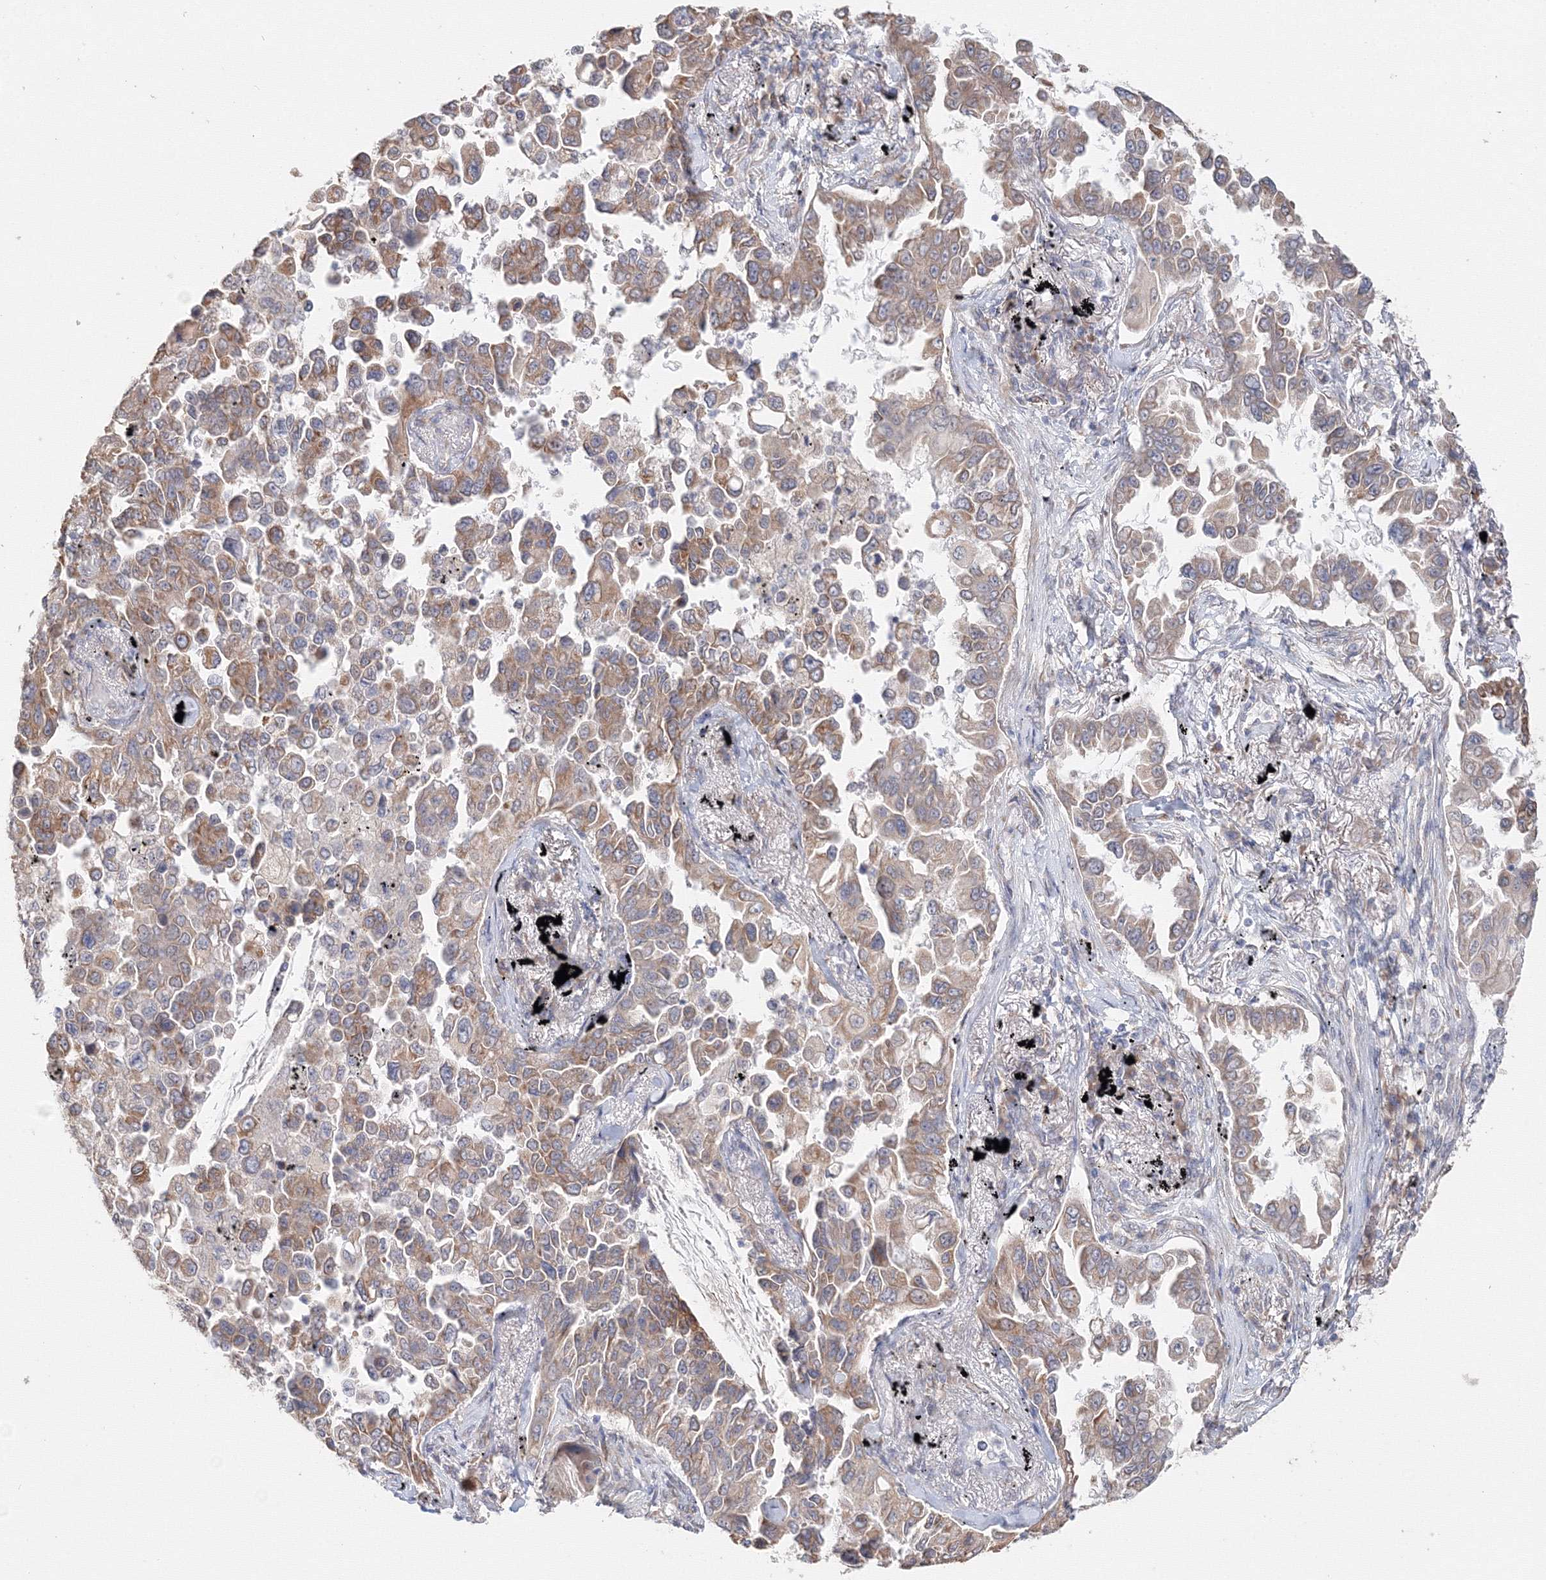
{"staining": {"intensity": "moderate", "quantity": ">75%", "location": "cytoplasmic/membranous"}, "tissue": "lung cancer", "cell_type": "Tumor cells", "image_type": "cancer", "snomed": [{"axis": "morphology", "description": "Adenocarcinoma, NOS"}, {"axis": "topography", "description": "Lung"}], "caption": "Protein staining by immunohistochemistry (IHC) shows moderate cytoplasmic/membranous expression in about >75% of tumor cells in lung cancer (adenocarcinoma).", "gene": "DHRS12", "patient": {"sex": "female", "age": 67}}